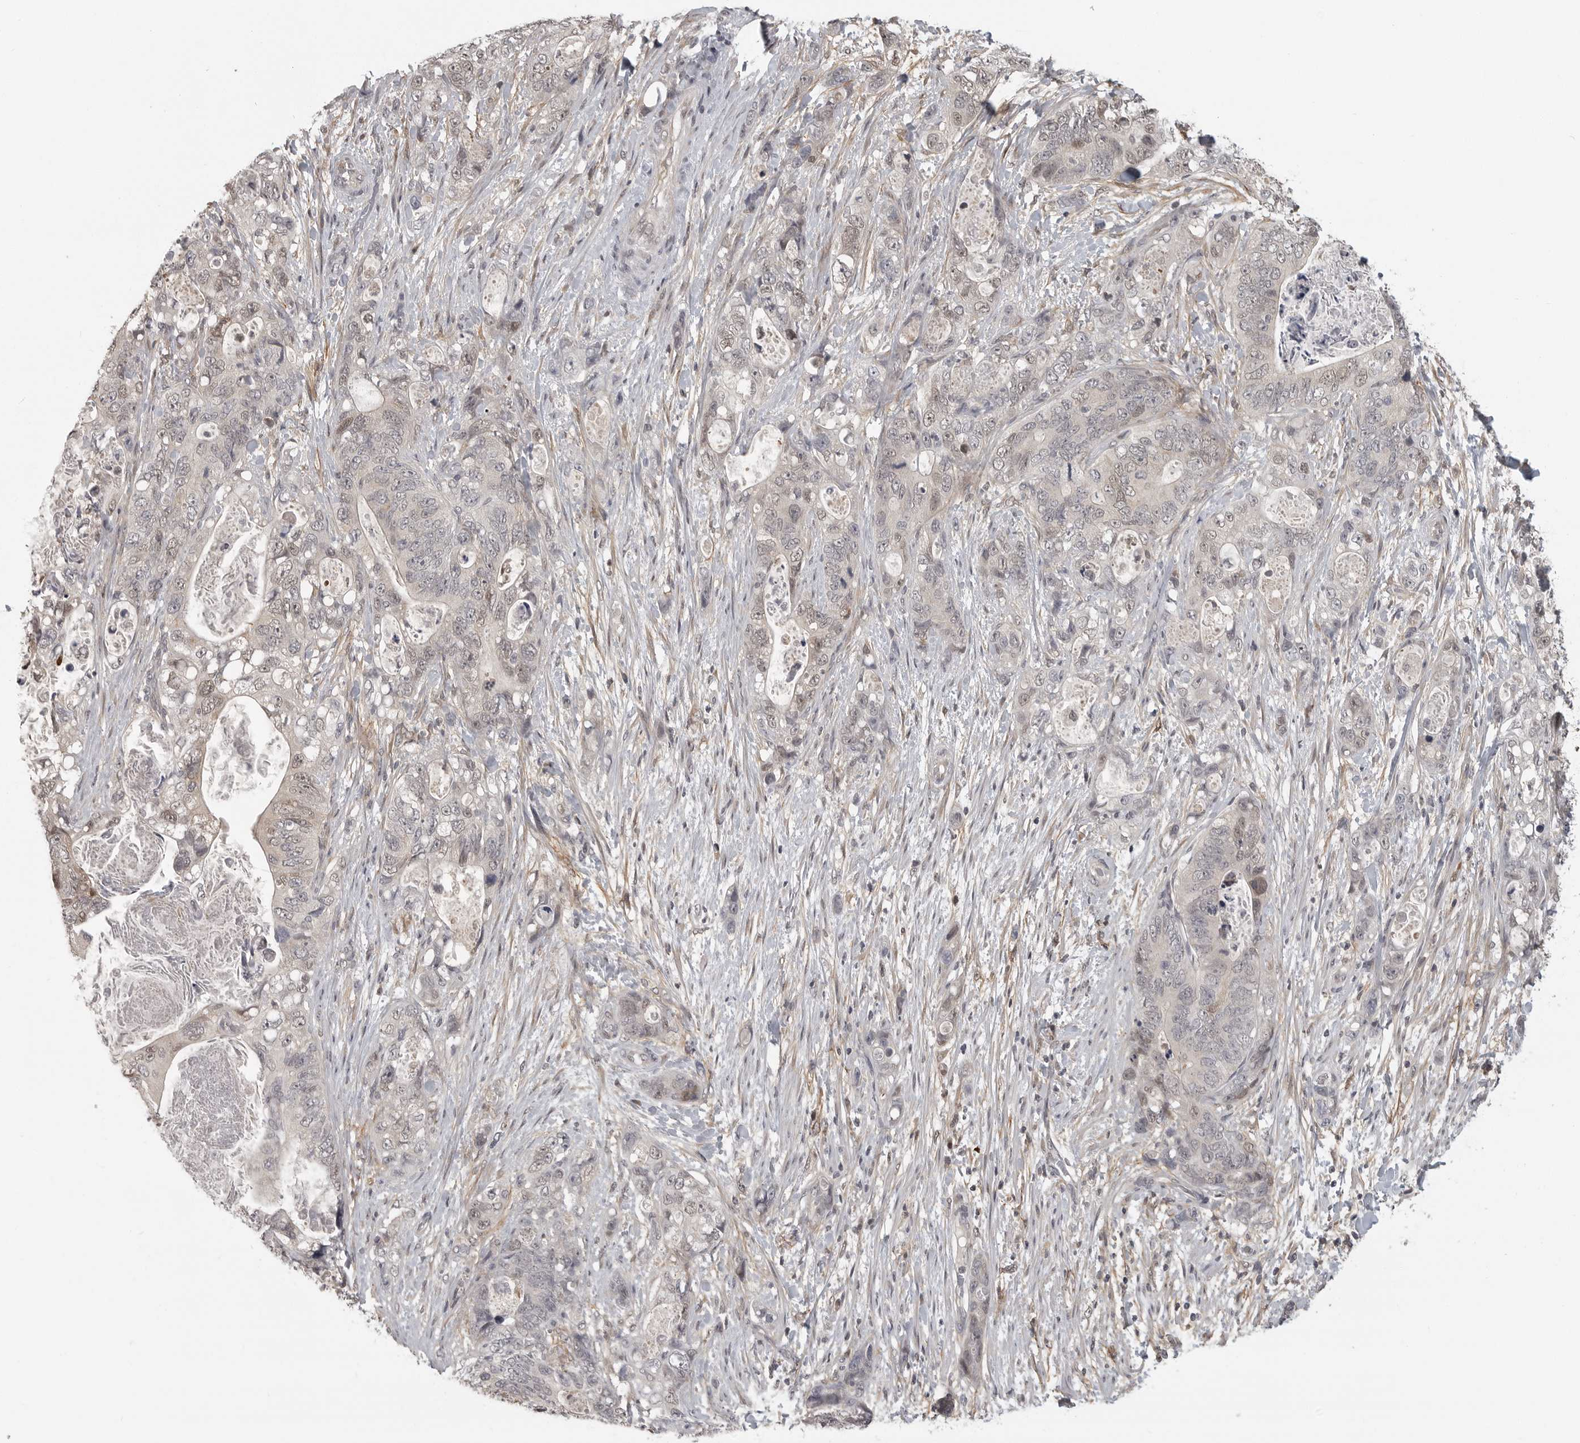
{"staining": {"intensity": "weak", "quantity": "<25%", "location": "nuclear"}, "tissue": "stomach cancer", "cell_type": "Tumor cells", "image_type": "cancer", "snomed": [{"axis": "morphology", "description": "Normal tissue, NOS"}, {"axis": "morphology", "description": "Adenocarcinoma, NOS"}, {"axis": "topography", "description": "Stomach"}], "caption": "IHC image of adenocarcinoma (stomach) stained for a protein (brown), which demonstrates no expression in tumor cells.", "gene": "UROD", "patient": {"sex": "female", "age": 89}}